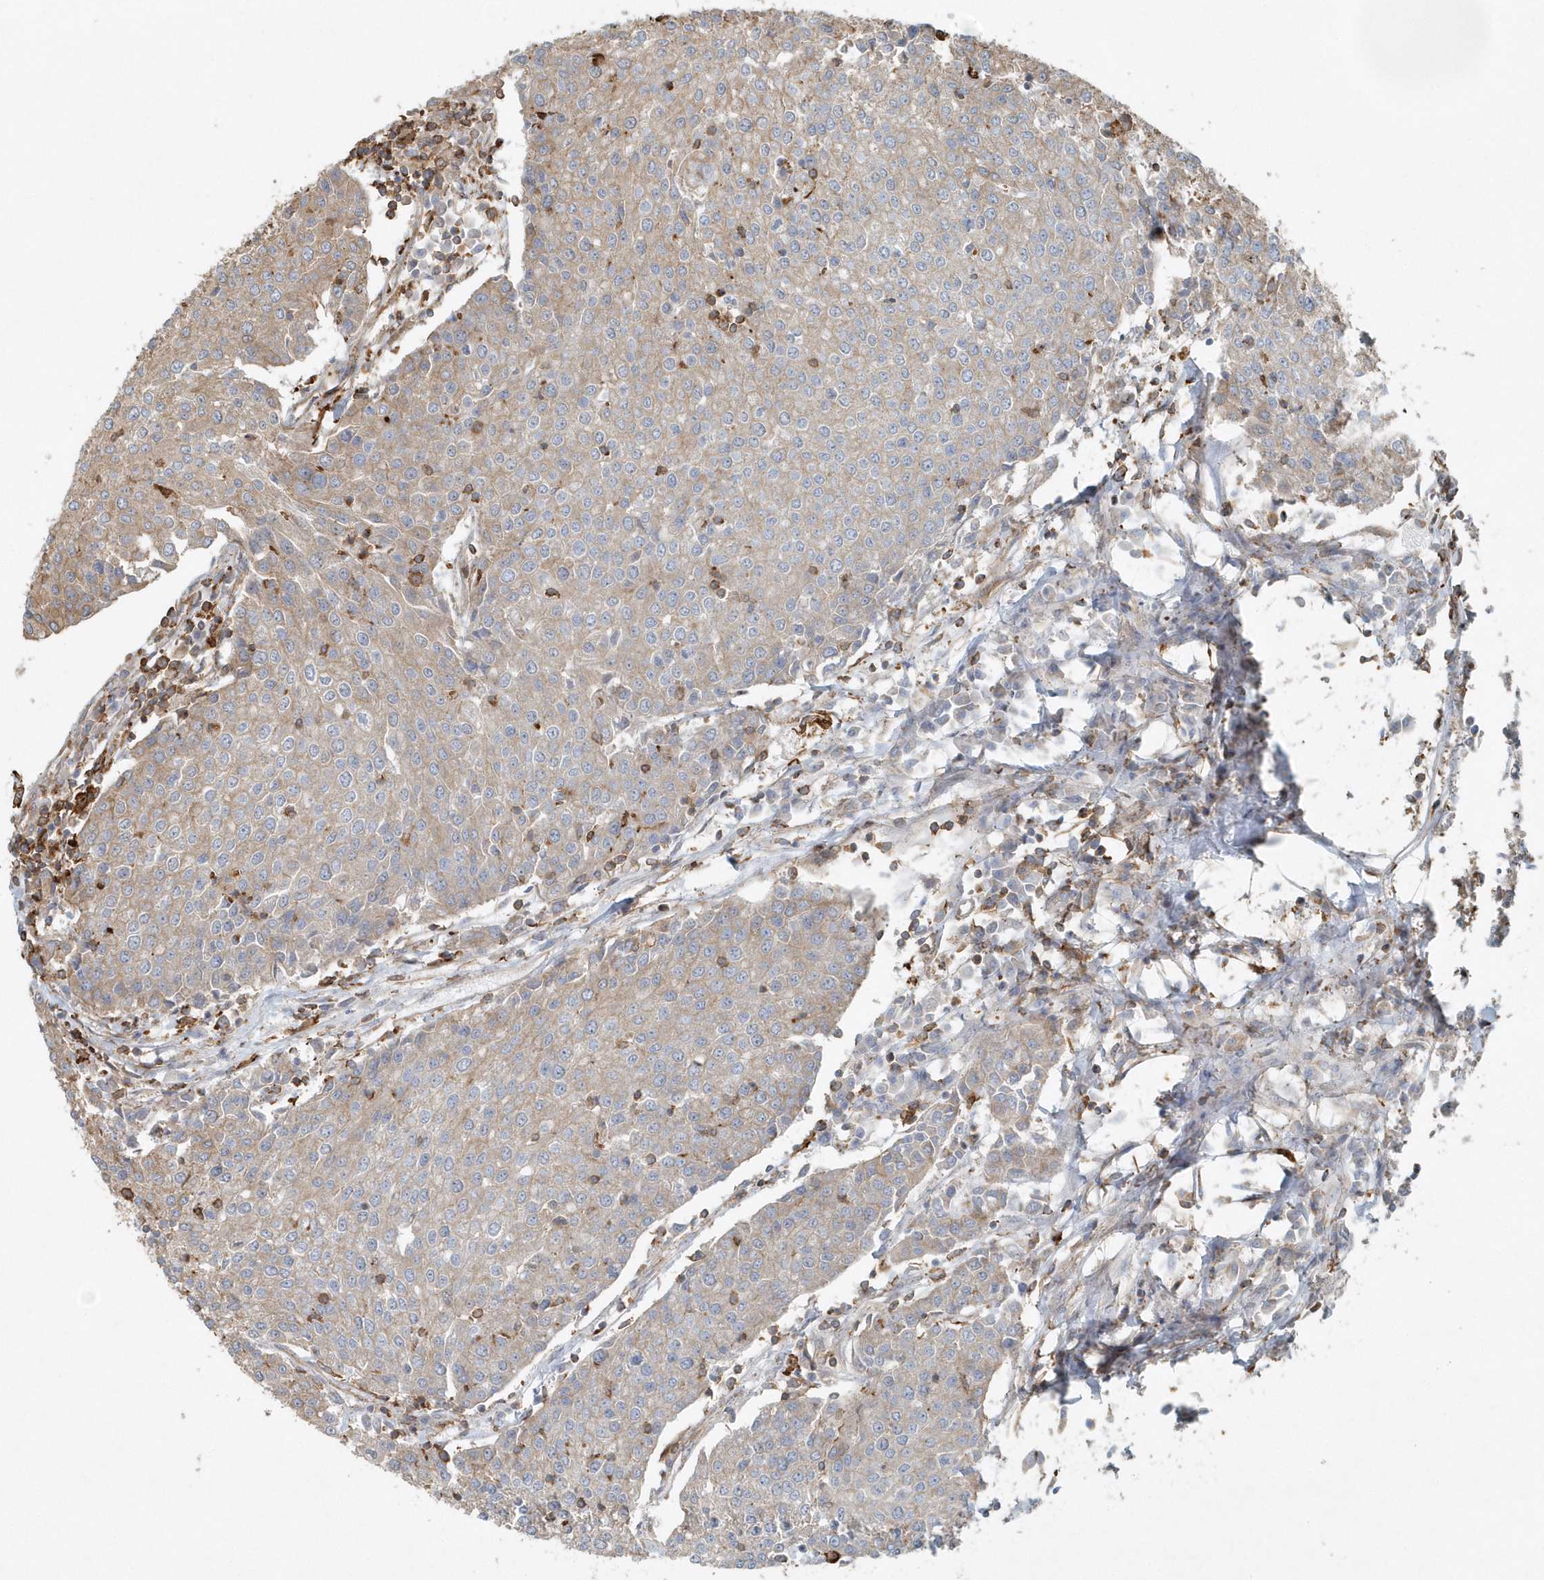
{"staining": {"intensity": "weak", "quantity": "25%-75%", "location": "cytoplasmic/membranous"}, "tissue": "urothelial cancer", "cell_type": "Tumor cells", "image_type": "cancer", "snomed": [{"axis": "morphology", "description": "Urothelial carcinoma, High grade"}, {"axis": "topography", "description": "Urinary bladder"}], "caption": "Immunohistochemical staining of urothelial cancer displays low levels of weak cytoplasmic/membranous protein staining in approximately 25%-75% of tumor cells.", "gene": "MMUT", "patient": {"sex": "female", "age": 85}}